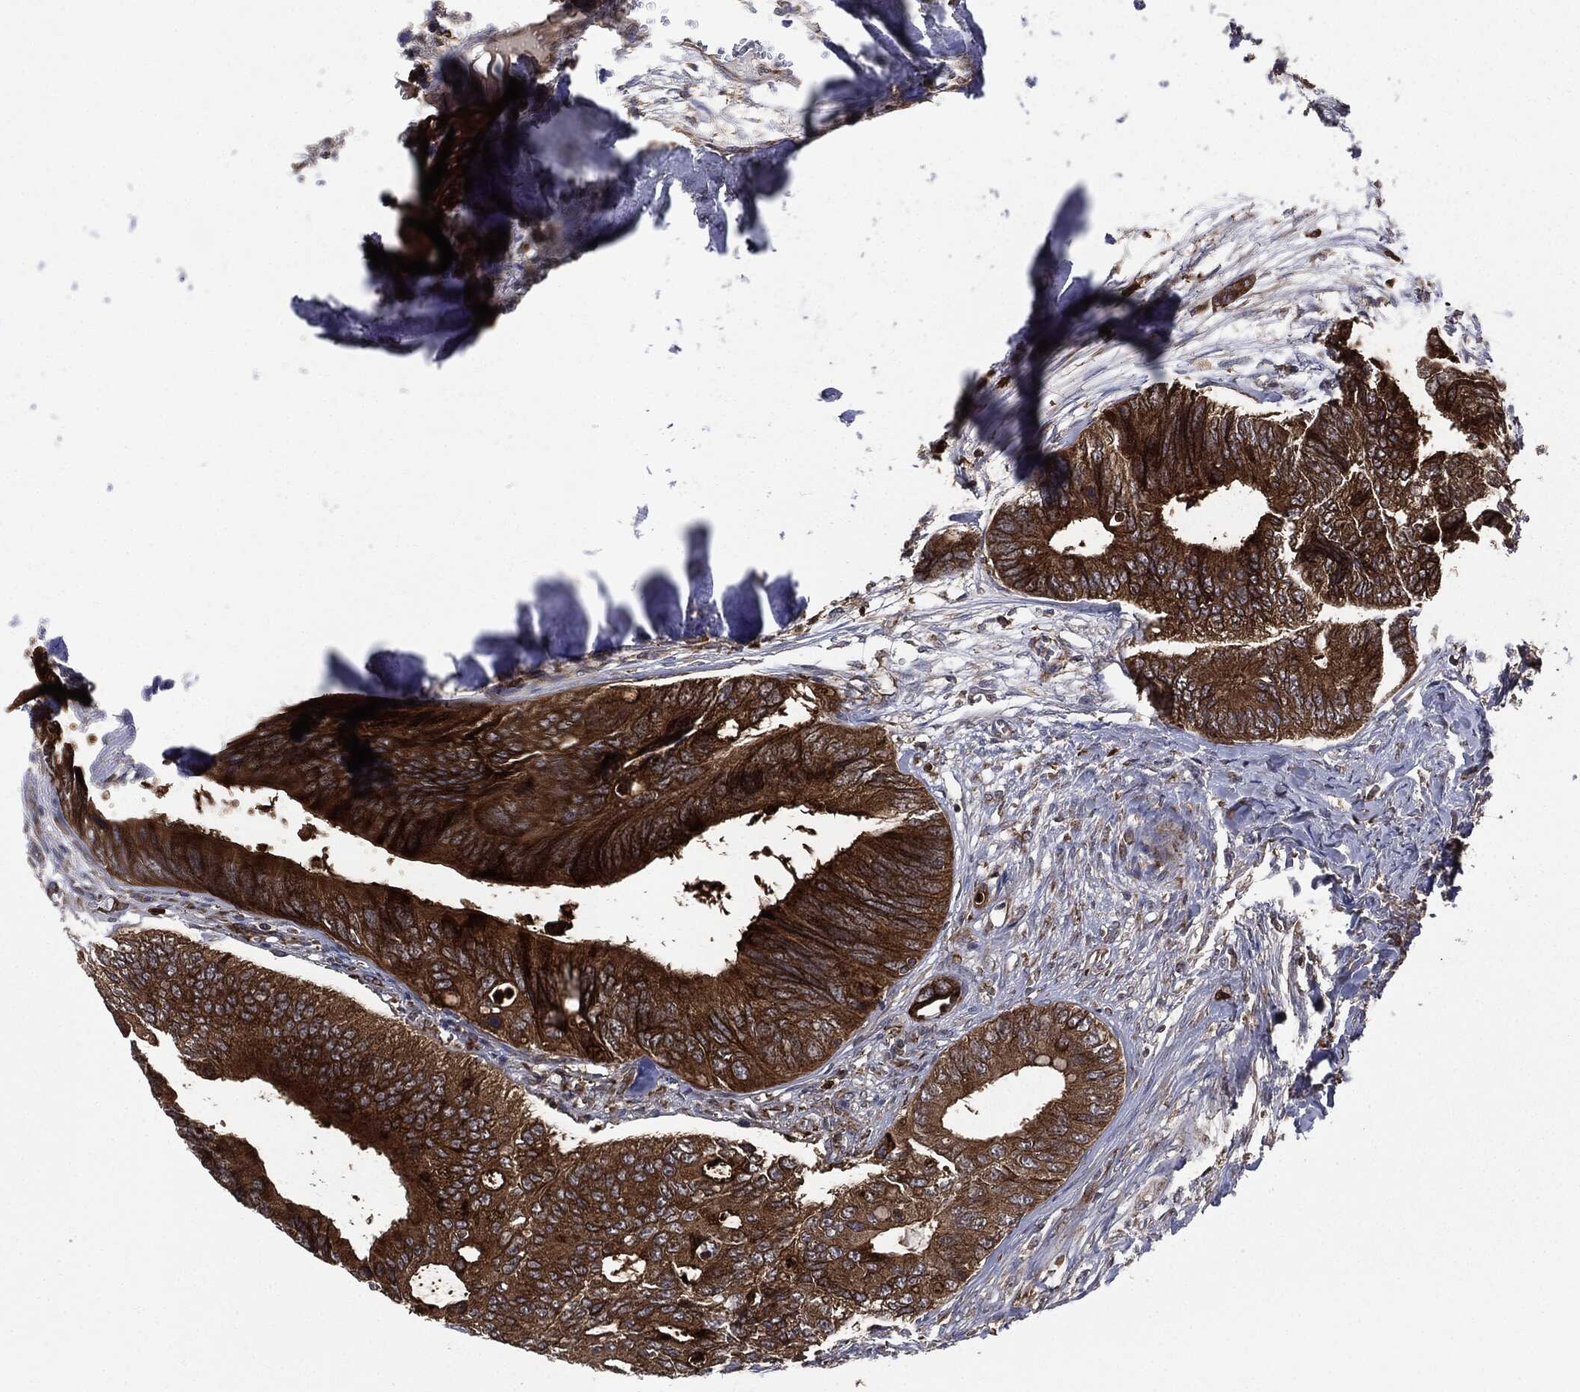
{"staining": {"intensity": "strong", "quantity": ">75%", "location": "cytoplasmic/membranous"}, "tissue": "colorectal cancer", "cell_type": "Tumor cells", "image_type": "cancer", "snomed": [{"axis": "morphology", "description": "Normal tissue, NOS"}, {"axis": "morphology", "description": "Adenocarcinoma, NOS"}, {"axis": "topography", "description": "Colon"}], "caption": "A high amount of strong cytoplasmic/membranous staining is identified in about >75% of tumor cells in colorectal cancer (adenocarcinoma) tissue.", "gene": "PLOD3", "patient": {"sex": "male", "age": 65}}